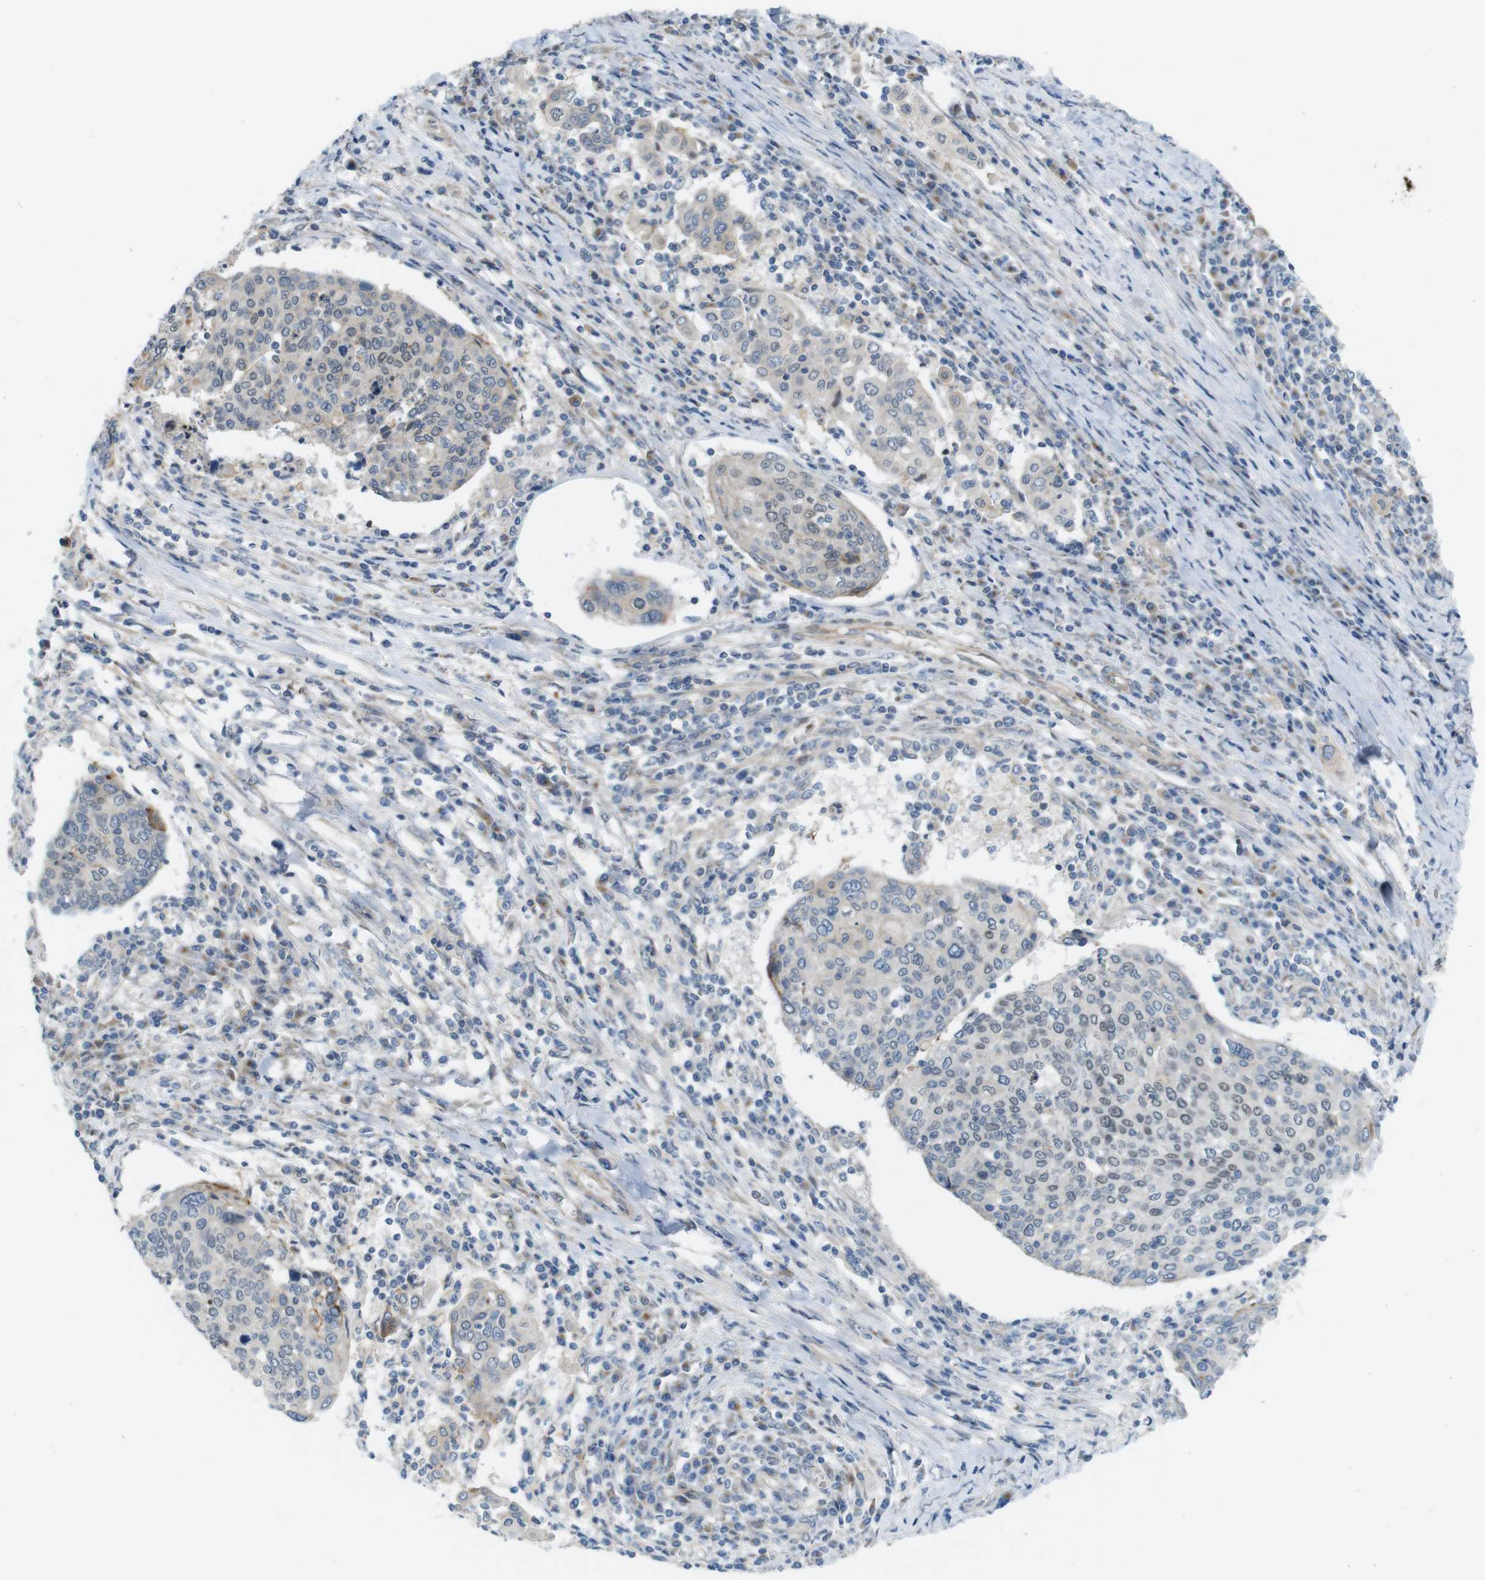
{"staining": {"intensity": "weak", "quantity": ">75%", "location": "cytoplasmic/membranous,nuclear"}, "tissue": "cervical cancer", "cell_type": "Tumor cells", "image_type": "cancer", "snomed": [{"axis": "morphology", "description": "Squamous cell carcinoma, NOS"}, {"axis": "topography", "description": "Cervix"}], "caption": "Human squamous cell carcinoma (cervical) stained for a protein (brown) shows weak cytoplasmic/membranous and nuclear positive expression in about >75% of tumor cells.", "gene": "SKI", "patient": {"sex": "female", "age": 40}}